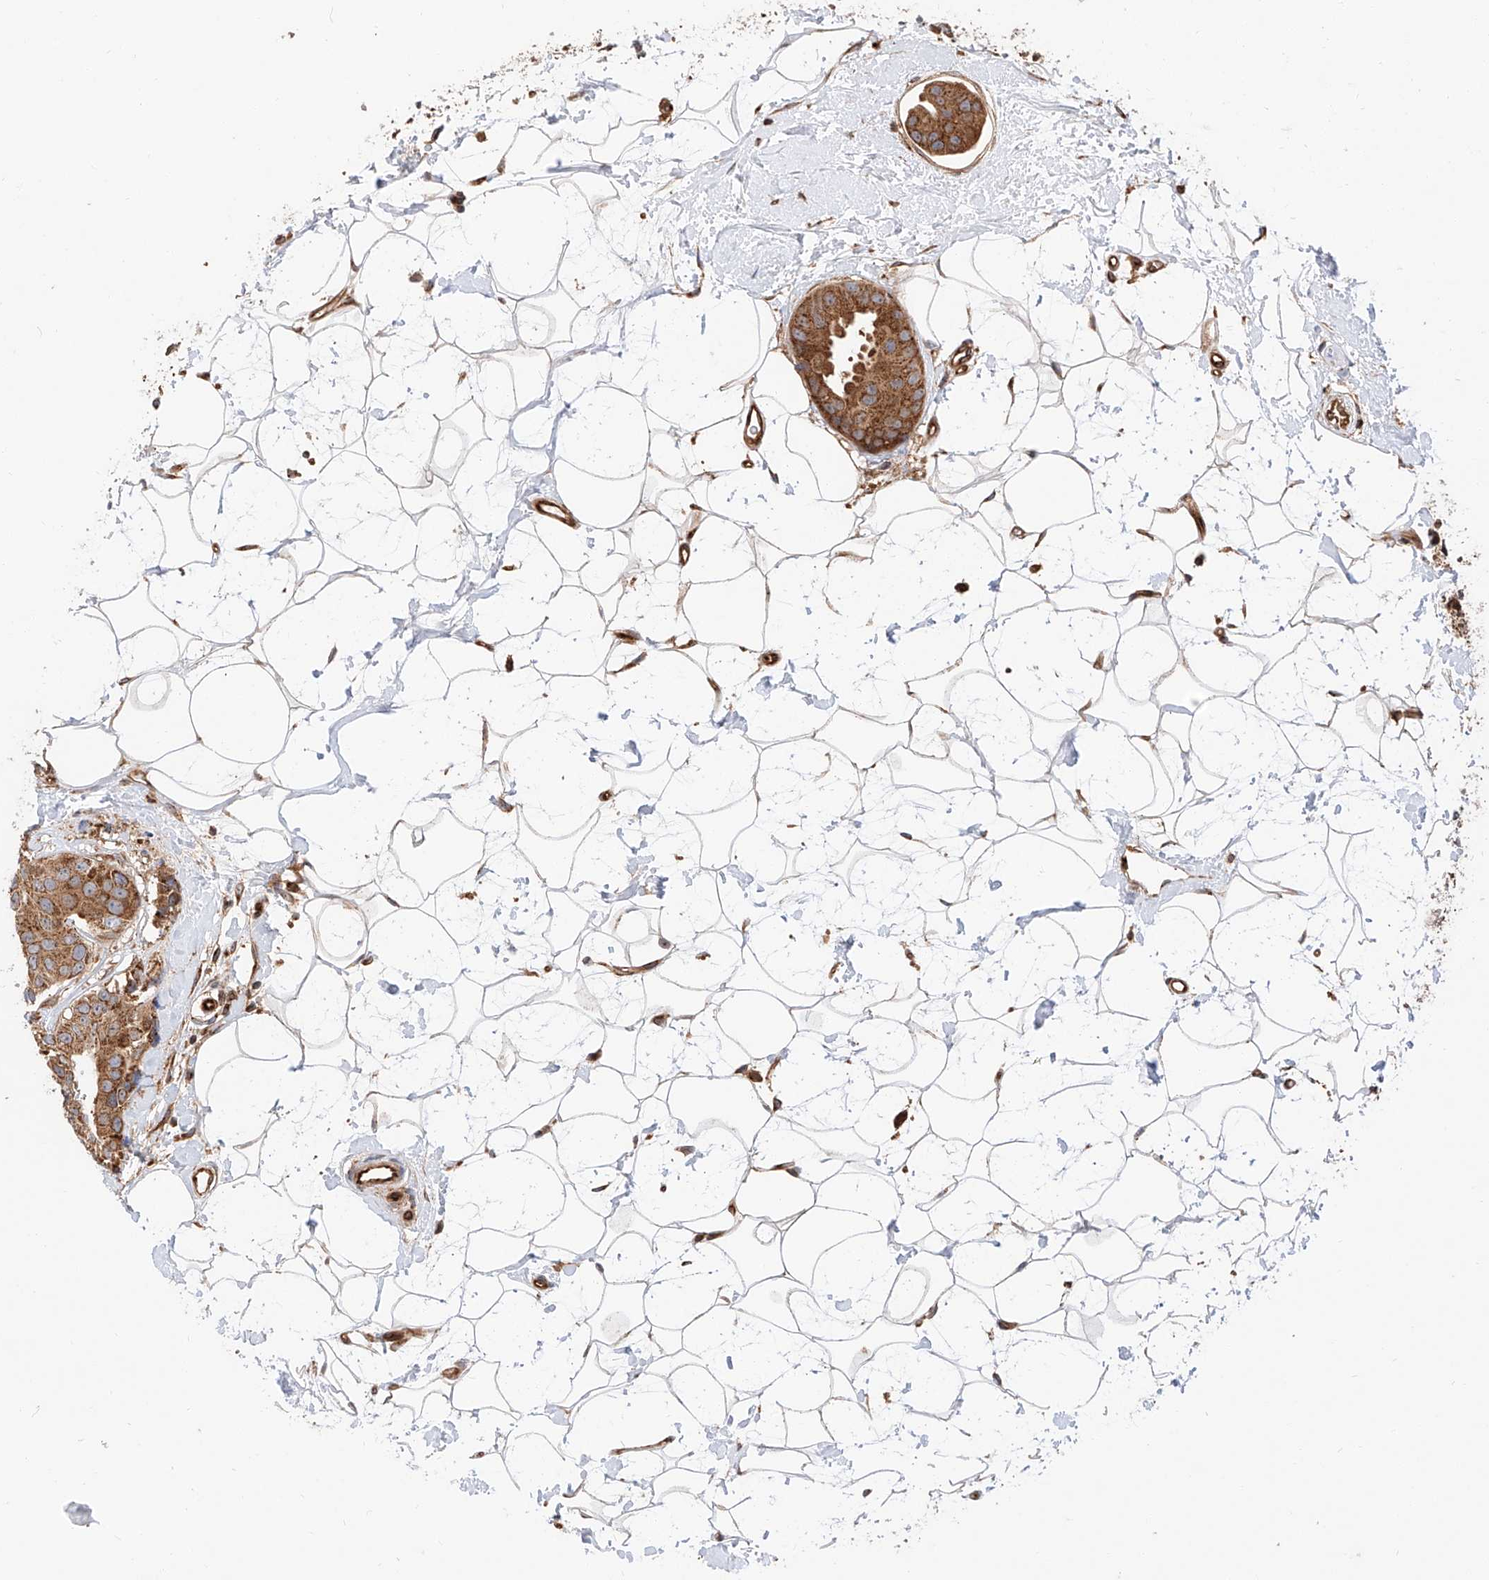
{"staining": {"intensity": "strong", "quantity": ">75%", "location": "cytoplasmic/membranous"}, "tissue": "breast cancer", "cell_type": "Tumor cells", "image_type": "cancer", "snomed": [{"axis": "morphology", "description": "Normal tissue, NOS"}, {"axis": "morphology", "description": "Duct carcinoma"}, {"axis": "topography", "description": "Breast"}], "caption": "Immunohistochemistry (DAB) staining of human breast cancer reveals strong cytoplasmic/membranous protein expression in about >75% of tumor cells. (DAB IHC with brightfield microscopy, high magnification).", "gene": "ISCA2", "patient": {"sex": "female", "age": 39}}